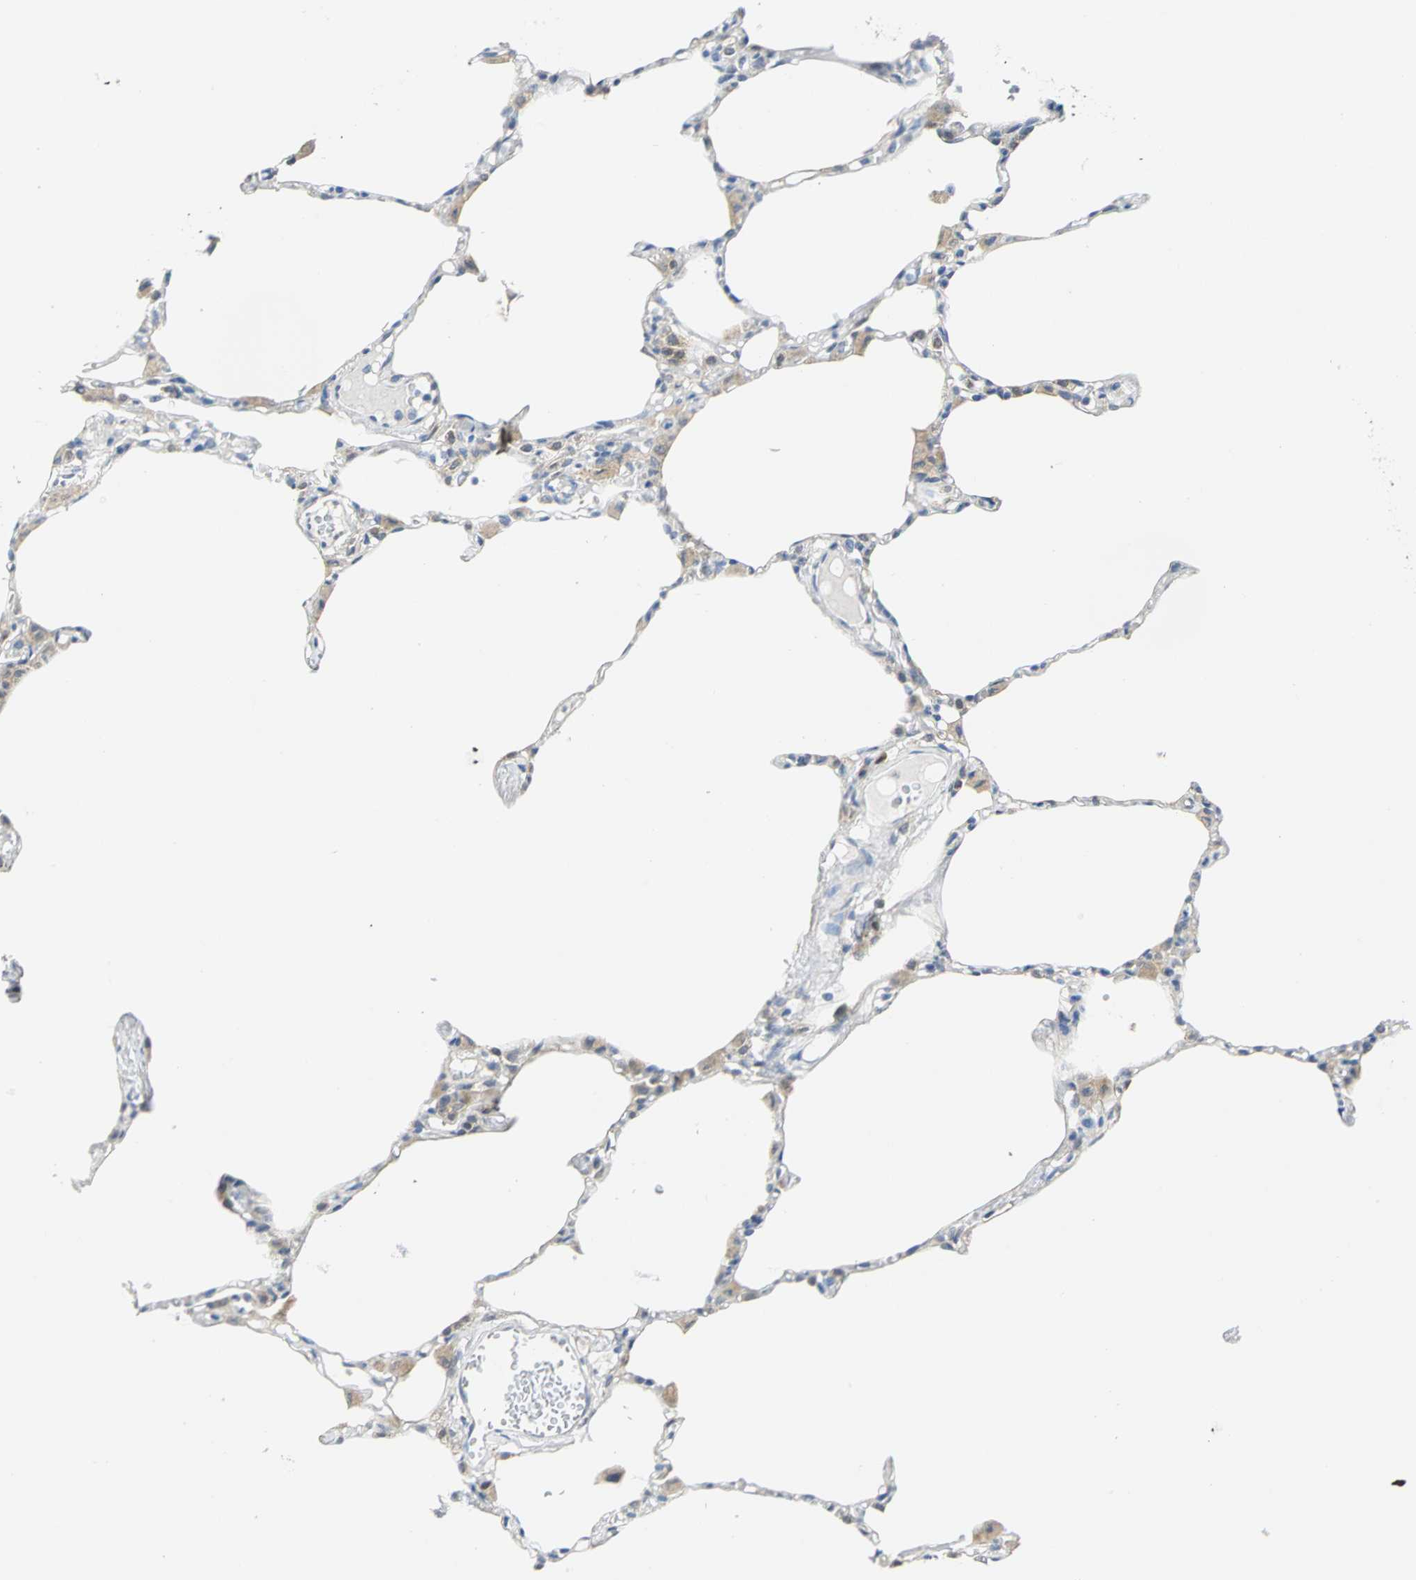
{"staining": {"intensity": "negative", "quantity": "none", "location": "none"}, "tissue": "lung", "cell_type": "Alveolar cells", "image_type": "normal", "snomed": [{"axis": "morphology", "description": "Normal tissue, NOS"}, {"axis": "topography", "description": "Lung"}], "caption": "Lung was stained to show a protein in brown. There is no significant staining in alveolar cells.", "gene": "PGM3", "patient": {"sex": "female", "age": 49}}